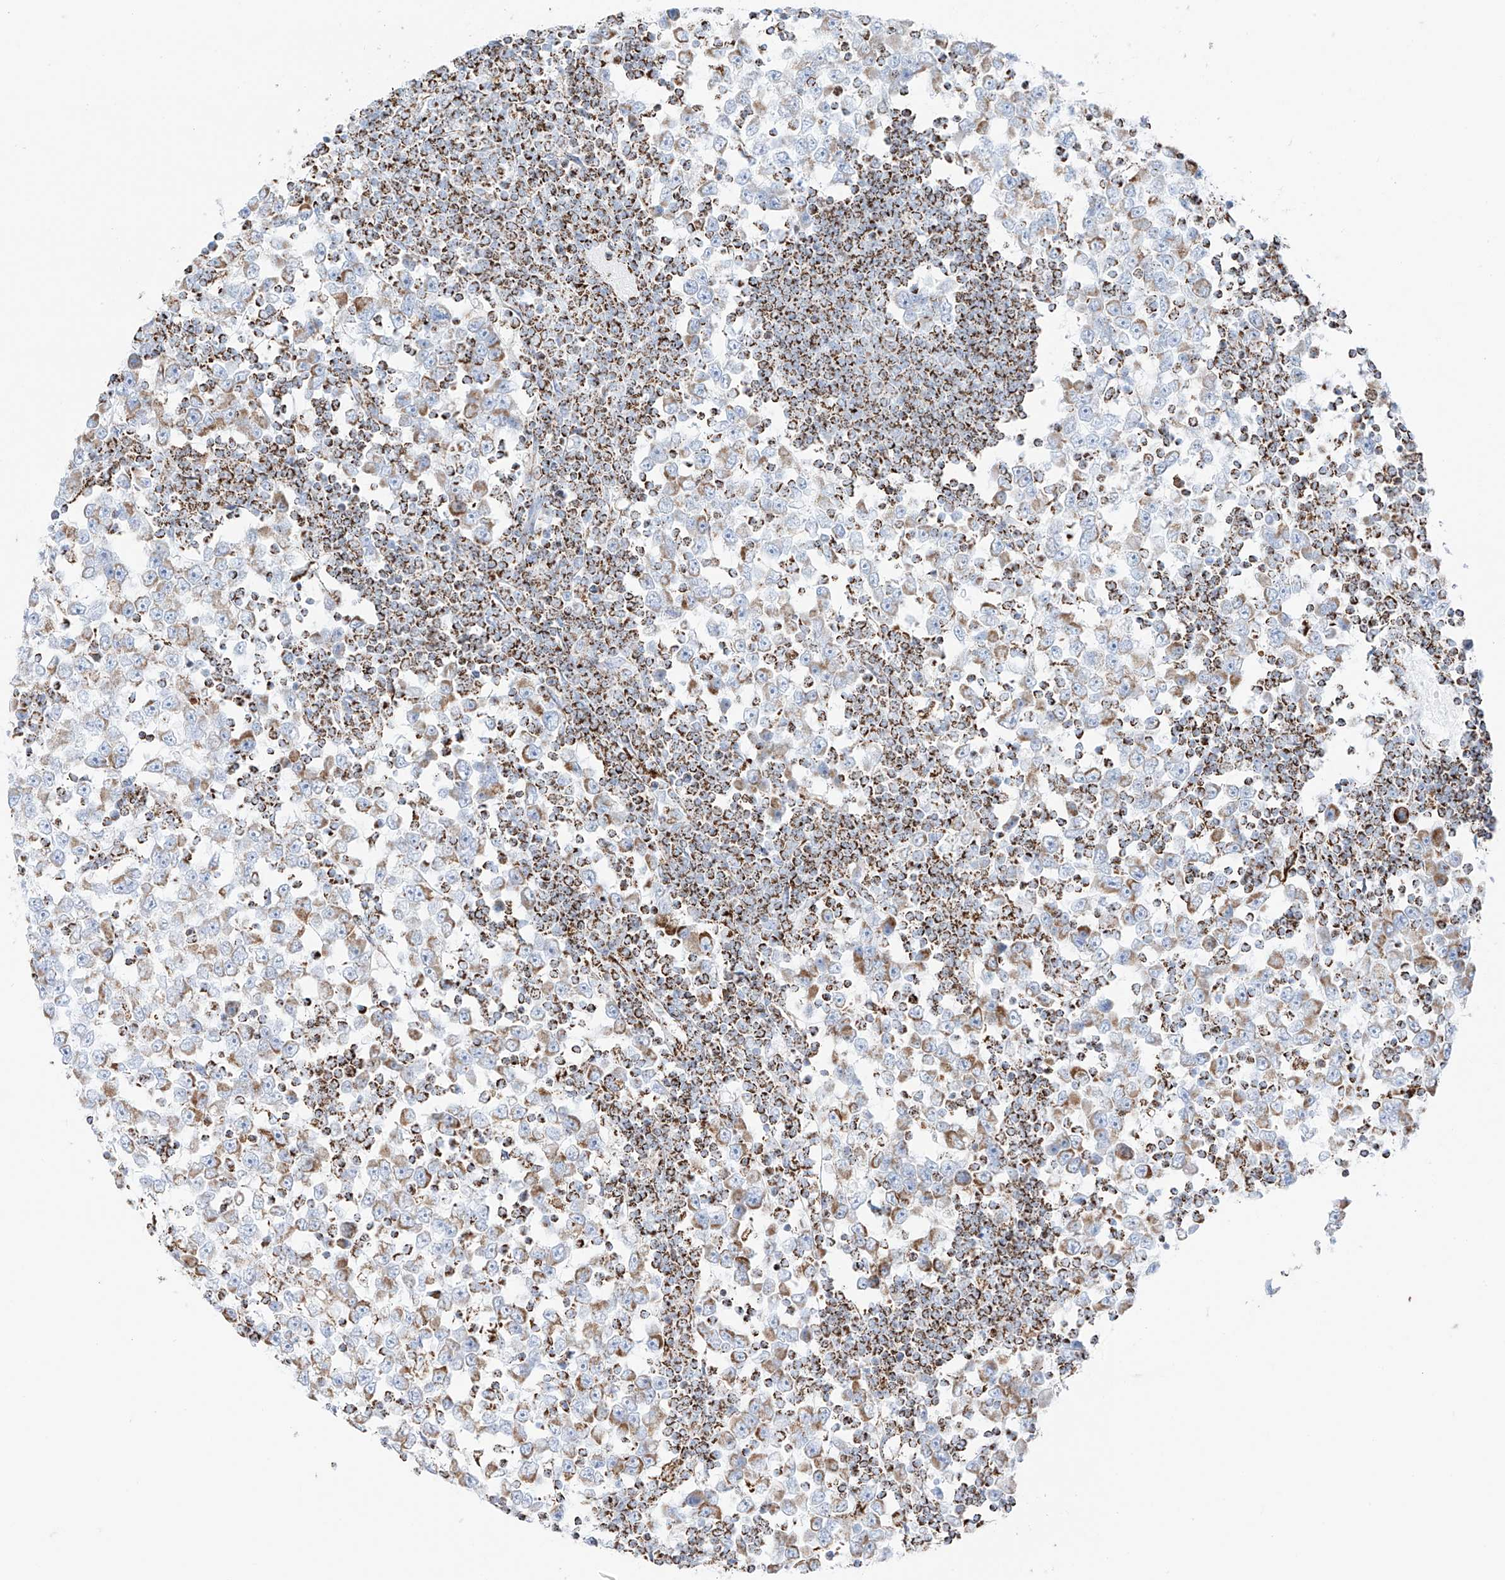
{"staining": {"intensity": "moderate", "quantity": ">75%", "location": "cytoplasmic/membranous"}, "tissue": "testis cancer", "cell_type": "Tumor cells", "image_type": "cancer", "snomed": [{"axis": "morphology", "description": "Seminoma, NOS"}, {"axis": "topography", "description": "Testis"}], "caption": "Testis cancer stained for a protein (brown) demonstrates moderate cytoplasmic/membranous positive staining in approximately >75% of tumor cells.", "gene": "XKR3", "patient": {"sex": "male", "age": 65}}